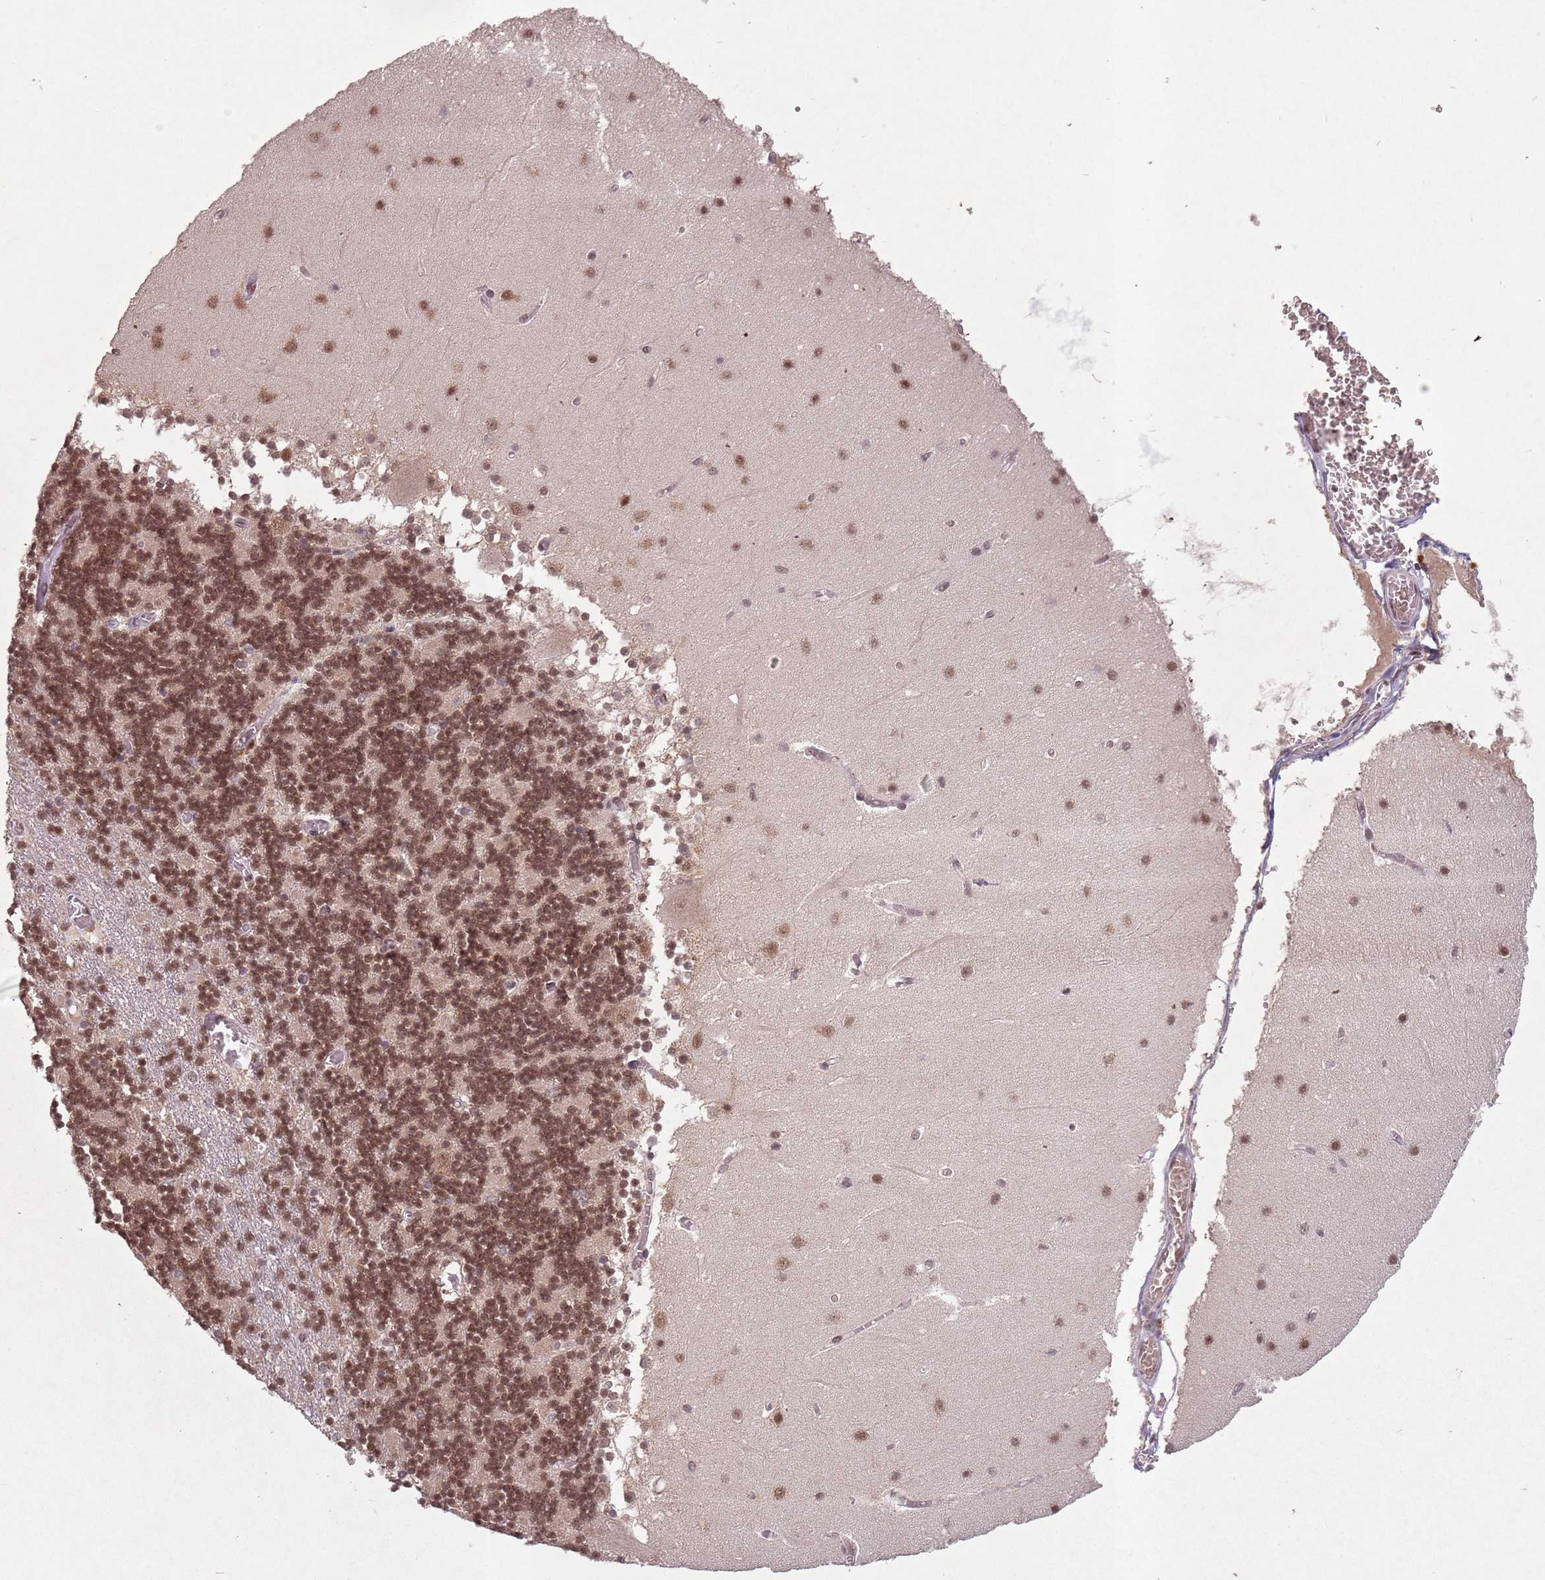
{"staining": {"intensity": "moderate", "quantity": ">75%", "location": "nuclear"}, "tissue": "cerebellum", "cell_type": "Cells in granular layer", "image_type": "normal", "snomed": [{"axis": "morphology", "description": "Normal tissue, NOS"}, {"axis": "topography", "description": "Cerebellum"}], "caption": "This is an image of immunohistochemistry staining of unremarkable cerebellum, which shows moderate staining in the nuclear of cells in granular layer.", "gene": "NCBP1", "patient": {"sex": "female", "age": 28}}